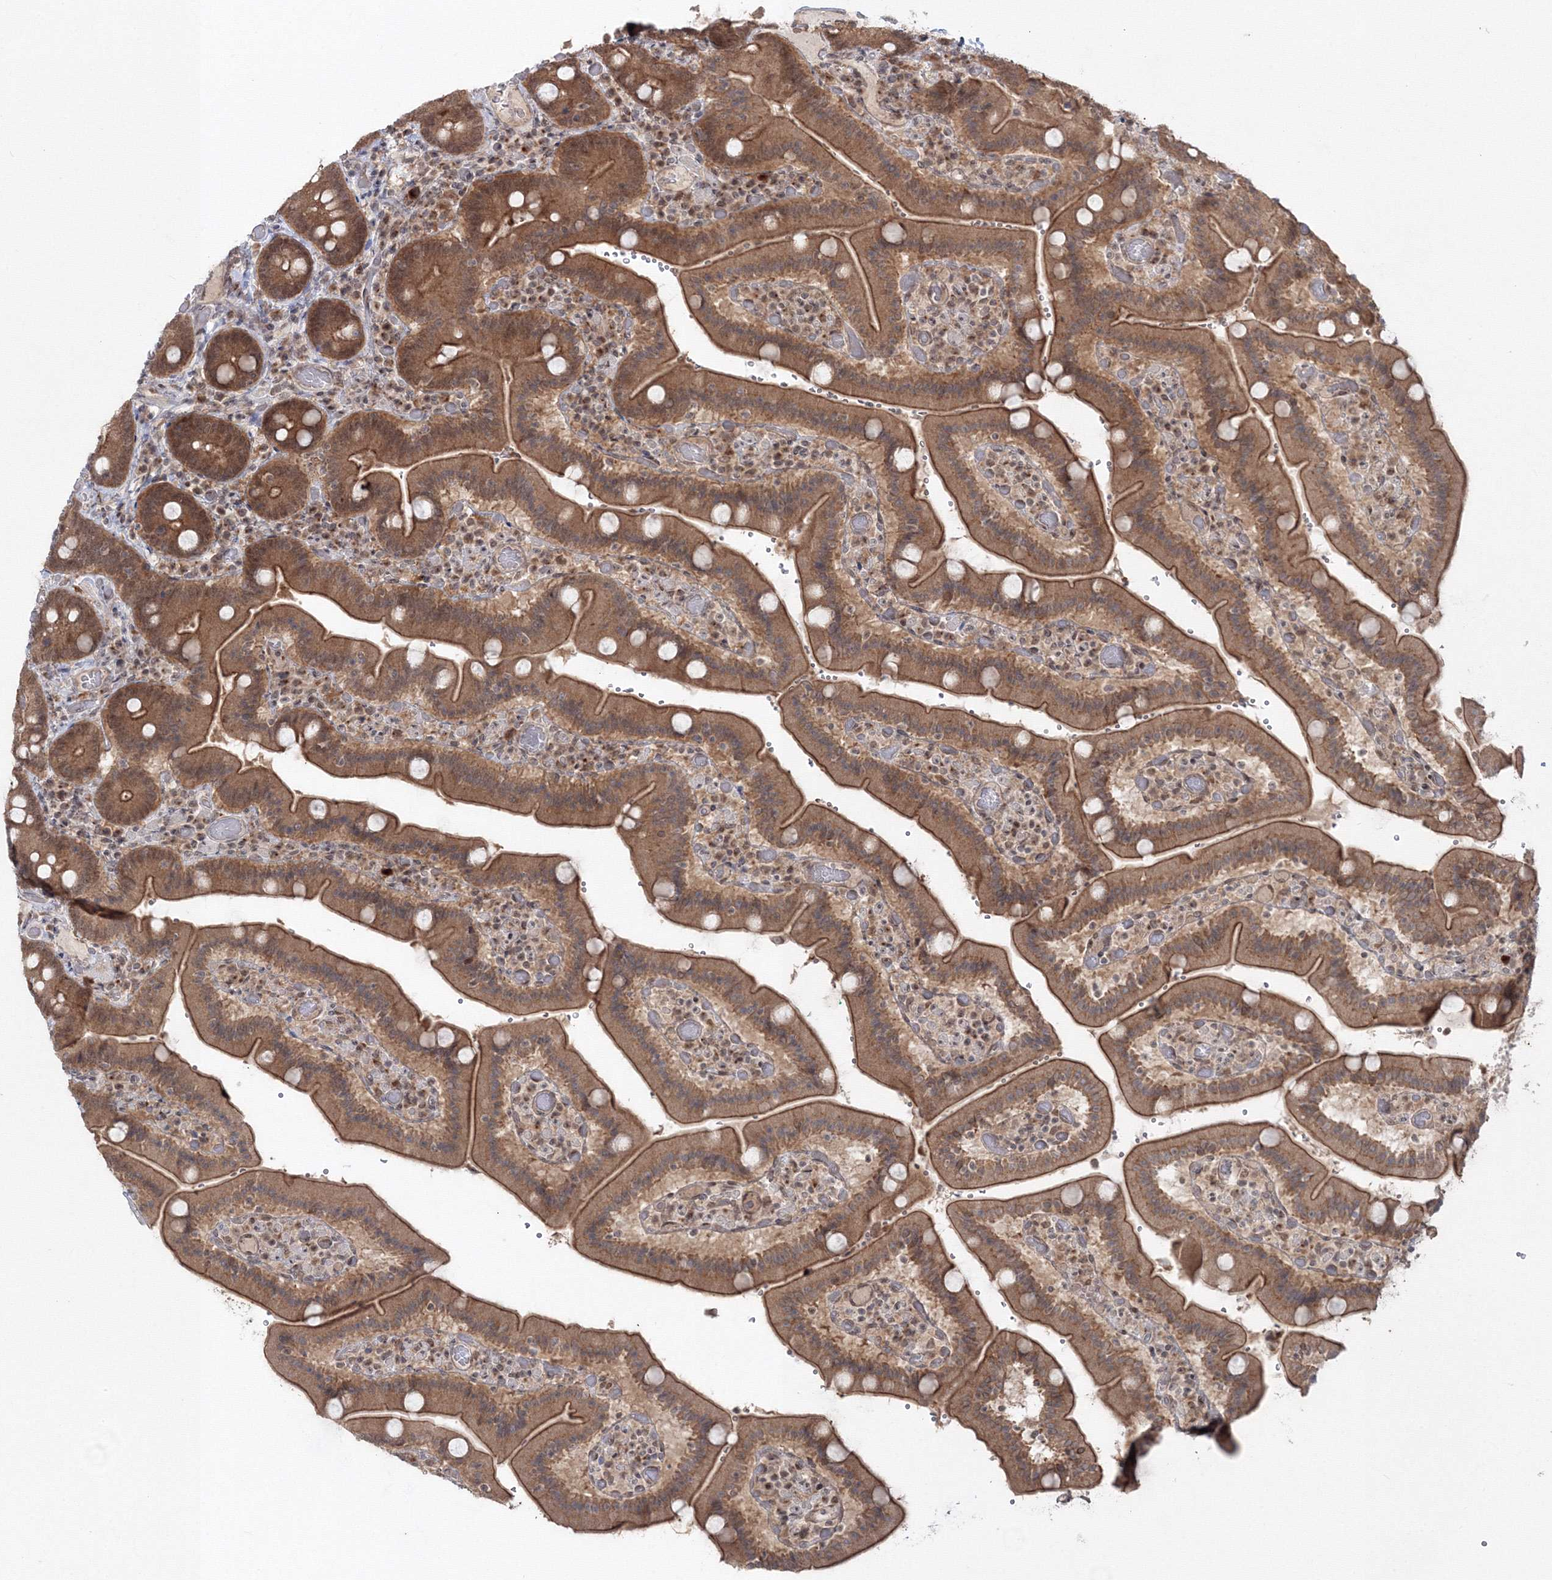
{"staining": {"intensity": "moderate", "quantity": ">75%", "location": "cytoplasmic/membranous"}, "tissue": "duodenum", "cell_type": "Glandular cells", "image_type": "normal", "snomed": [{"axis": "morphology", "description": "Normal tissue, NOS"}, {"axis": "topography", "description": "Duodenum"}], "caption": "Immunohistochemical staining of benign human duodenum exhibits >75% levels of moderate cytoplasmic/membranous protein expression in approximately >75% of glandular cells. Ihc stains the protein in brown and the nuclei are stained blue.", "gene": "ZFAND6", "patient": {"sex": "female", "age": 62}}